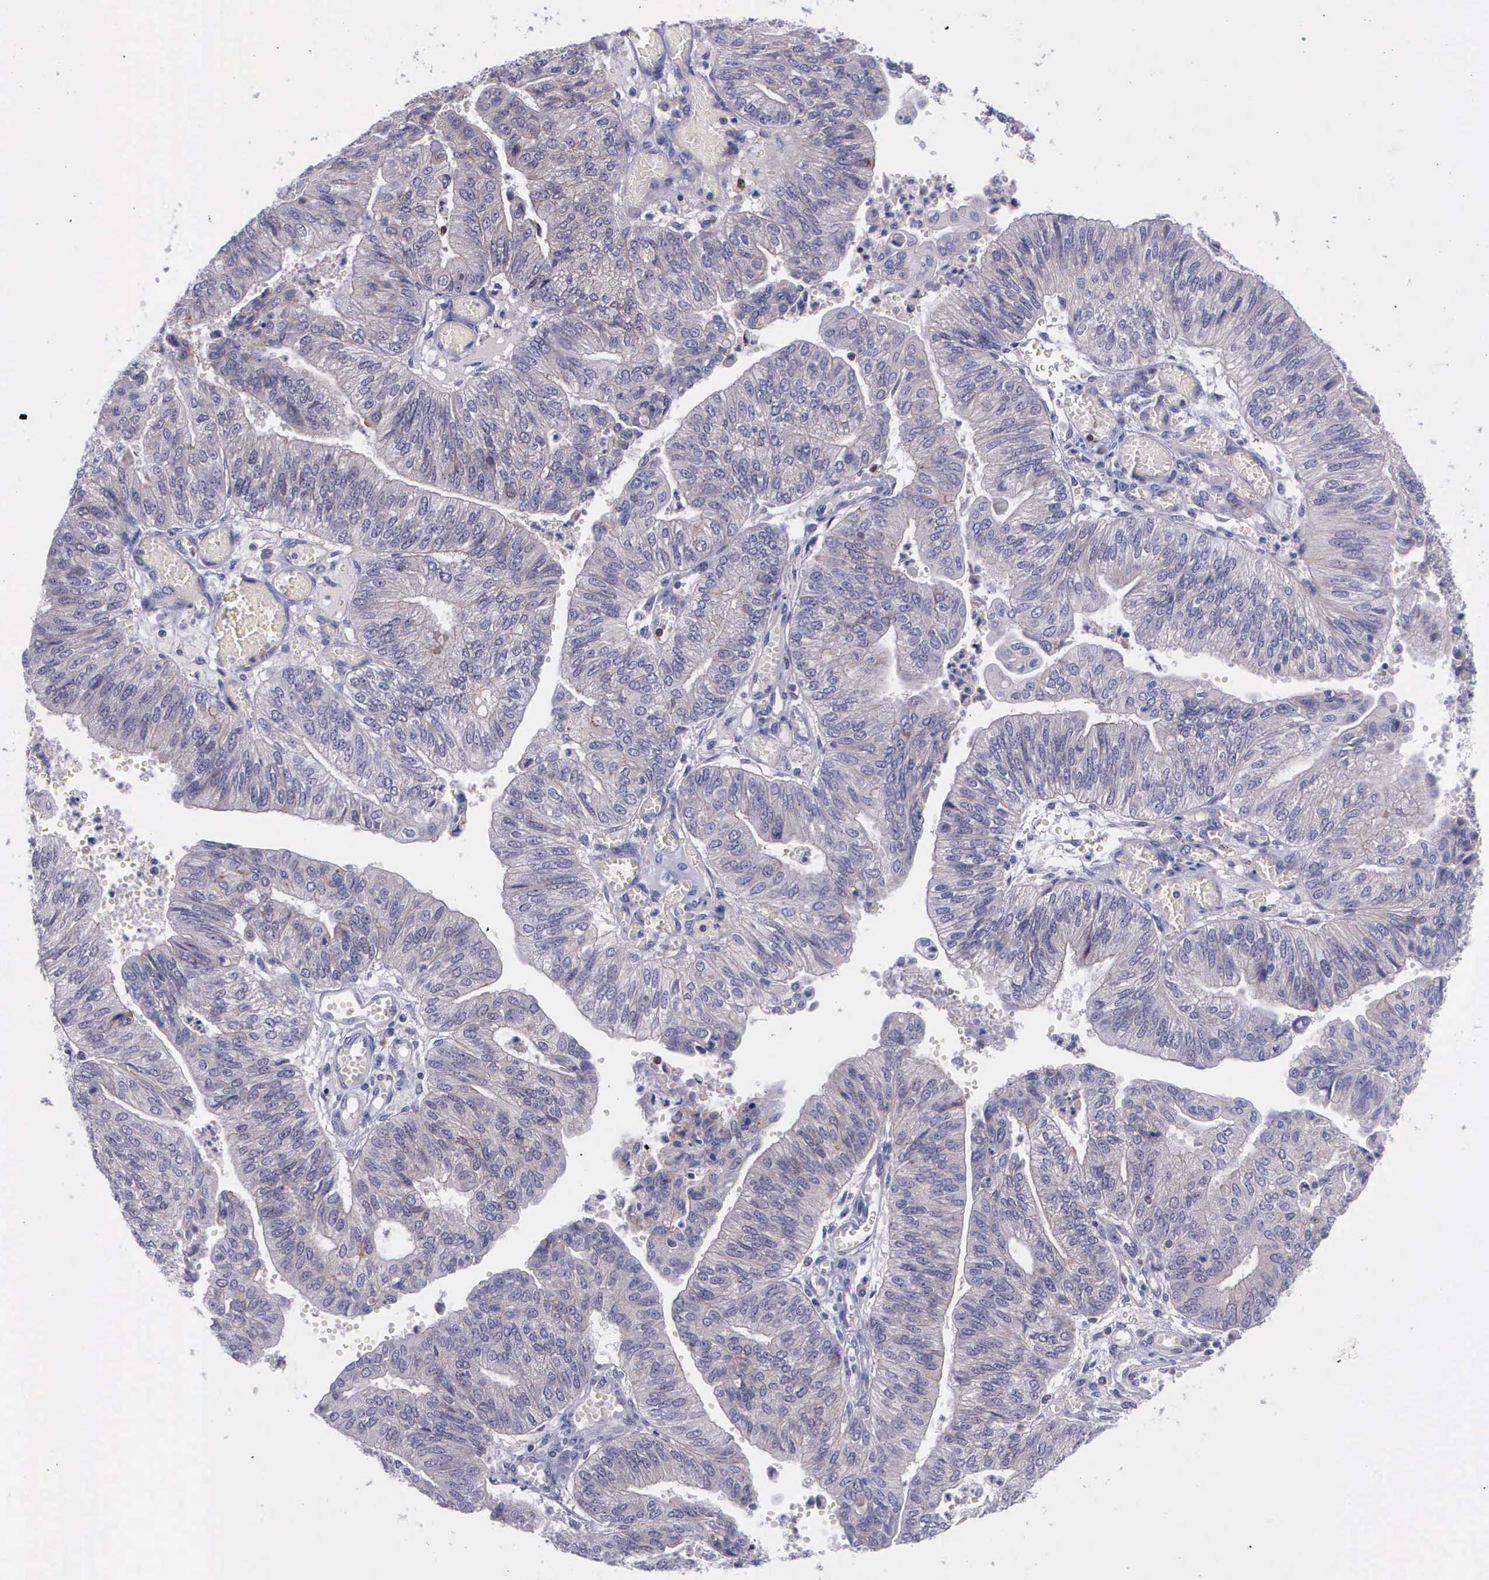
{"staining": {"intensity": "negative", "quantity": "none", "location": "none"}, "tissue": "endometrial cancer", "cell_type": "Tumor cells", "image_type": "cancer", "snomed": [{"axis": "morphology", "description": "Adenocarcinoma, NOS"}, {"axis": "topography", "description": "Endometrium"}], "caption": "High magnification brightfield microscopy of endometrial adenocarcinoma stained with DAB (brown) and counterstained with hematoxylin (blue): tumor cells show no significant expression.", "gene": "MICAL3", "patient": {"sex": "female", "age": 59}}